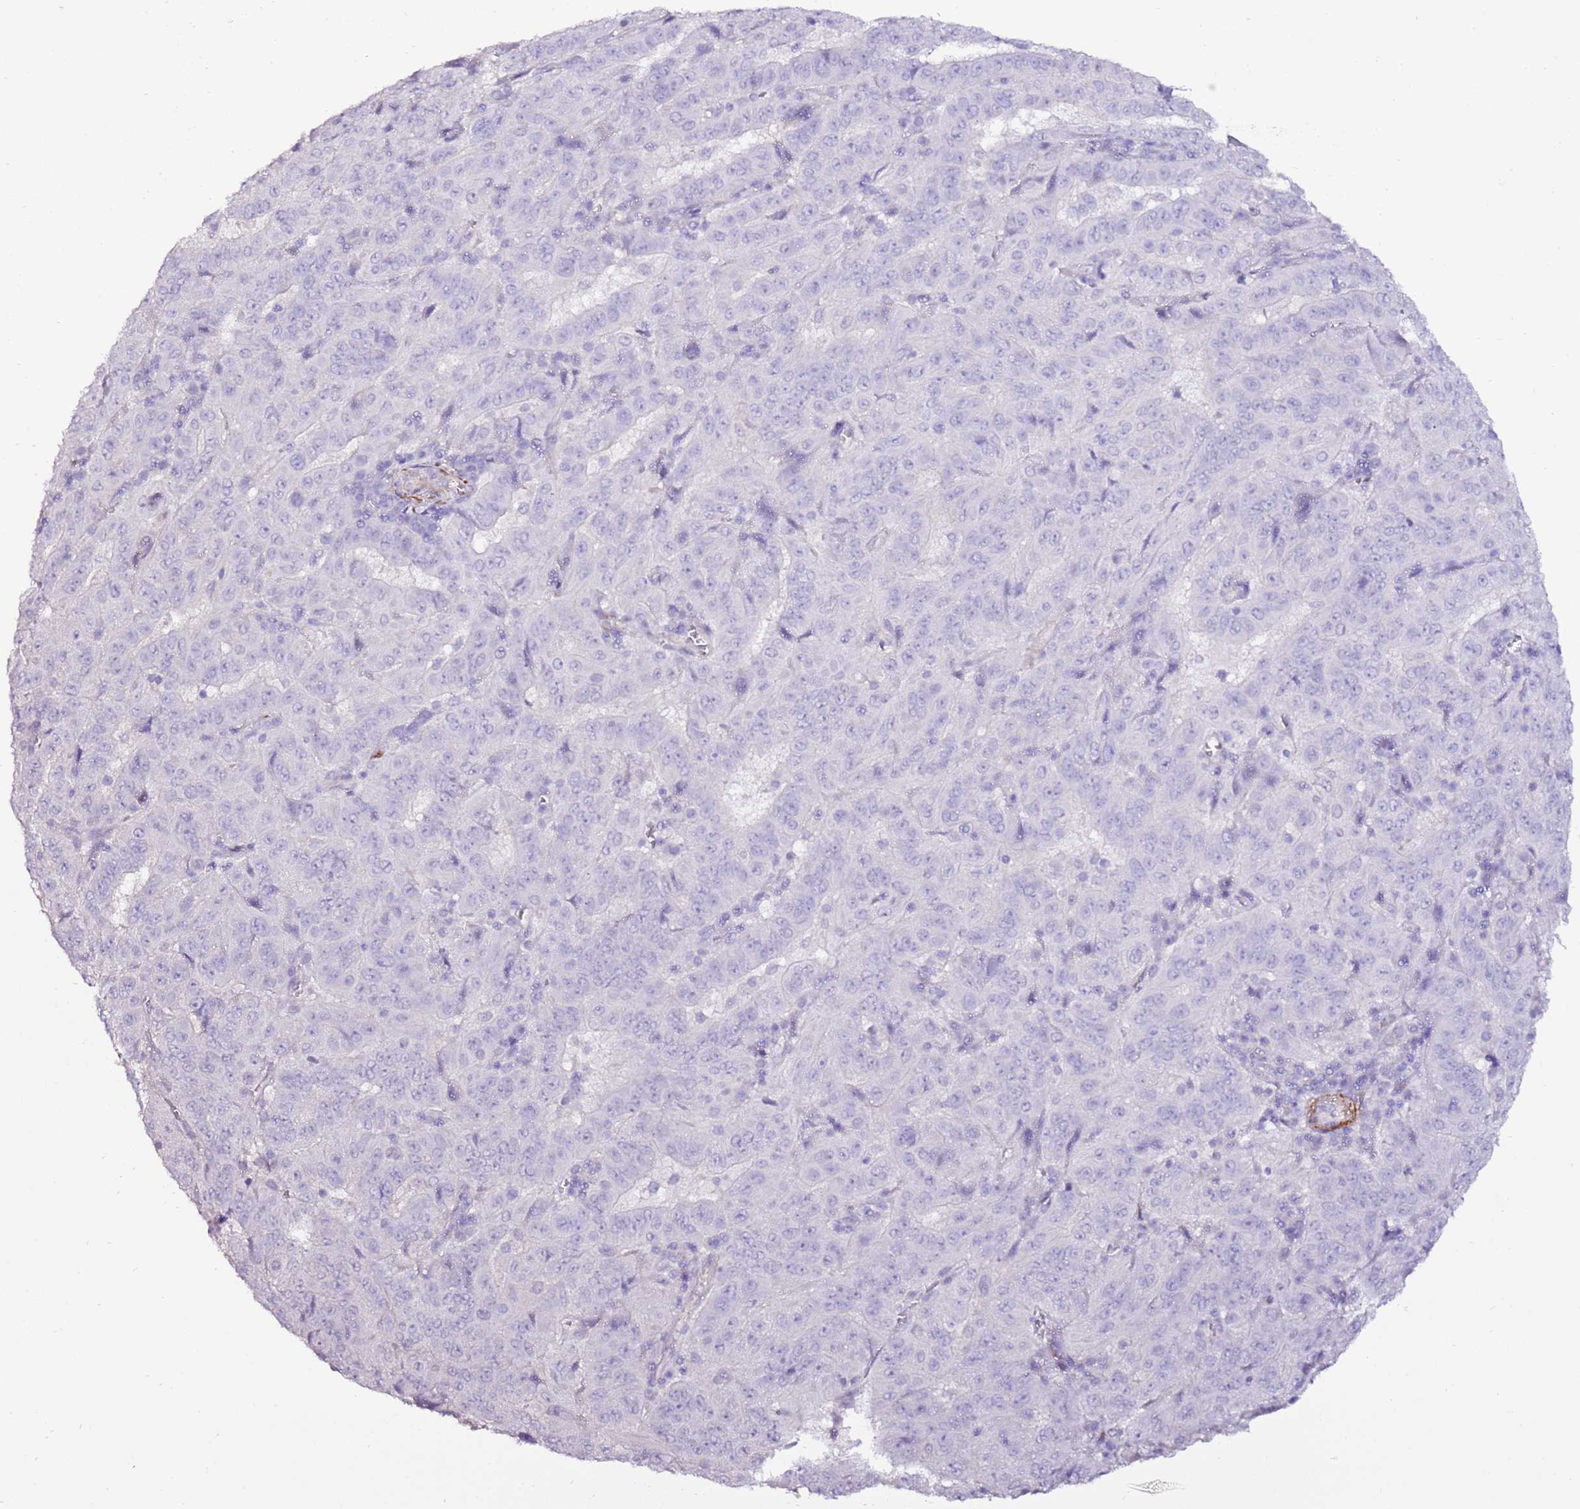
{"staining": {"intensity": "negative", "quantity": "none", "location": "none"}, "tissue": "pancreatic cancer", "cell_type": "Tumor cells", "image_type": "cancer", "snomed": [{"axis": "morphology", "description": "Adenocarcinoma, NOS"}, {"axis": "topography", "description": "Pancreas"}], "caption": "The IHC image has no significant expression in tumor cells of adenocarcinoma (pancreatic) tissue.", "gene": "ART5", "patient": {"sex": "male", "age": 63}}